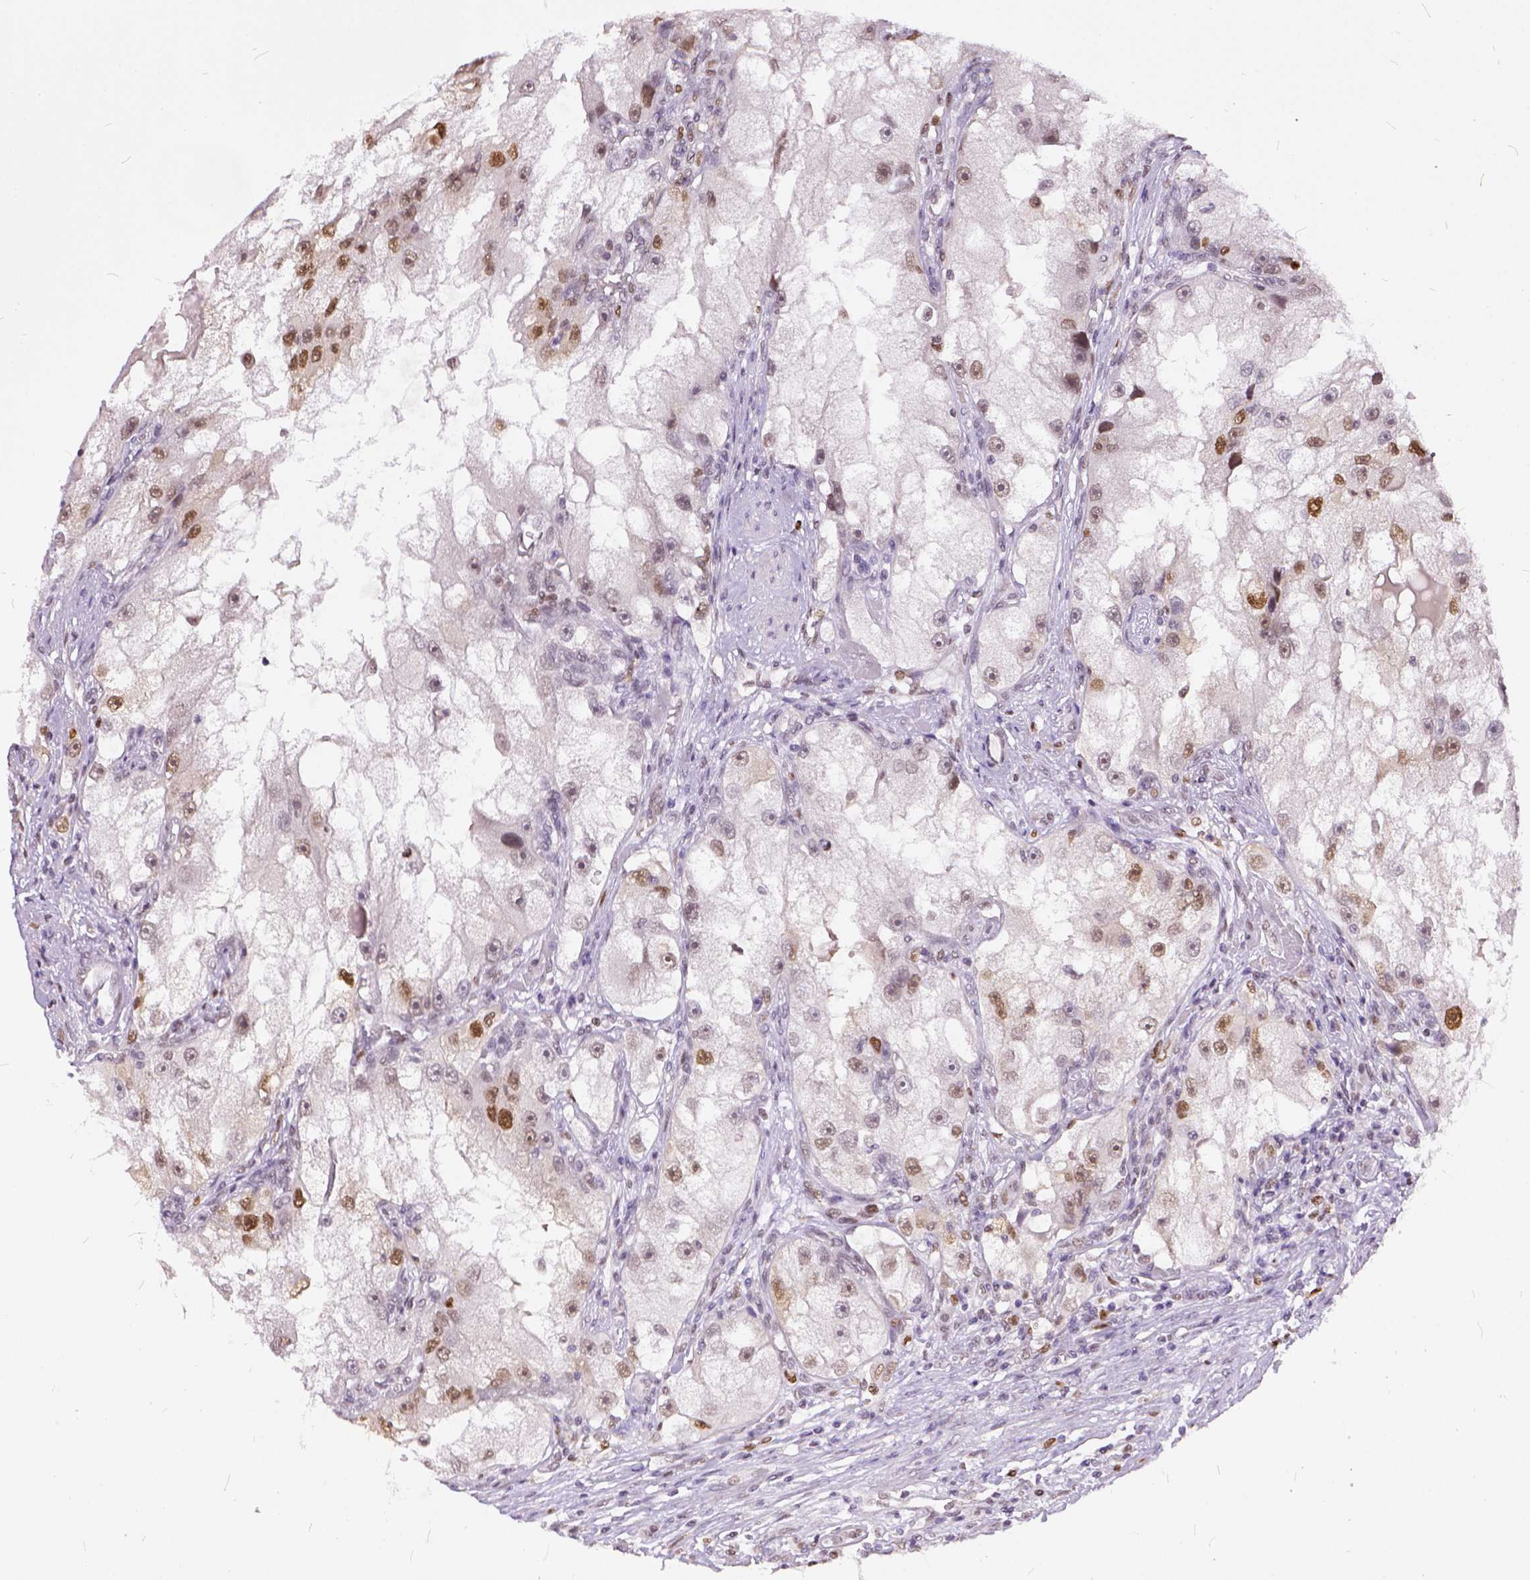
{"staining": {"intensity": "moderate", "quantity": ">75%", "location": "nuclear"}, "tissue": "renal cancer", "cell_type": "Tumor cells", "image_type": "cancer", "snomed": [{"axis": "morphology", "description": "Adenocarcinoma, NOS"}, {"axis": "topography", "description": "Kidney"}], "caption": "An IHC histopathology image of neoplastic tissue is shown. Protein staining in brown highlights moderate nuclear positivity in renal adenocarcinoma within tumor cells.", "gene": "ERCC1", "patient": {"sex": "male", "age": 63}}